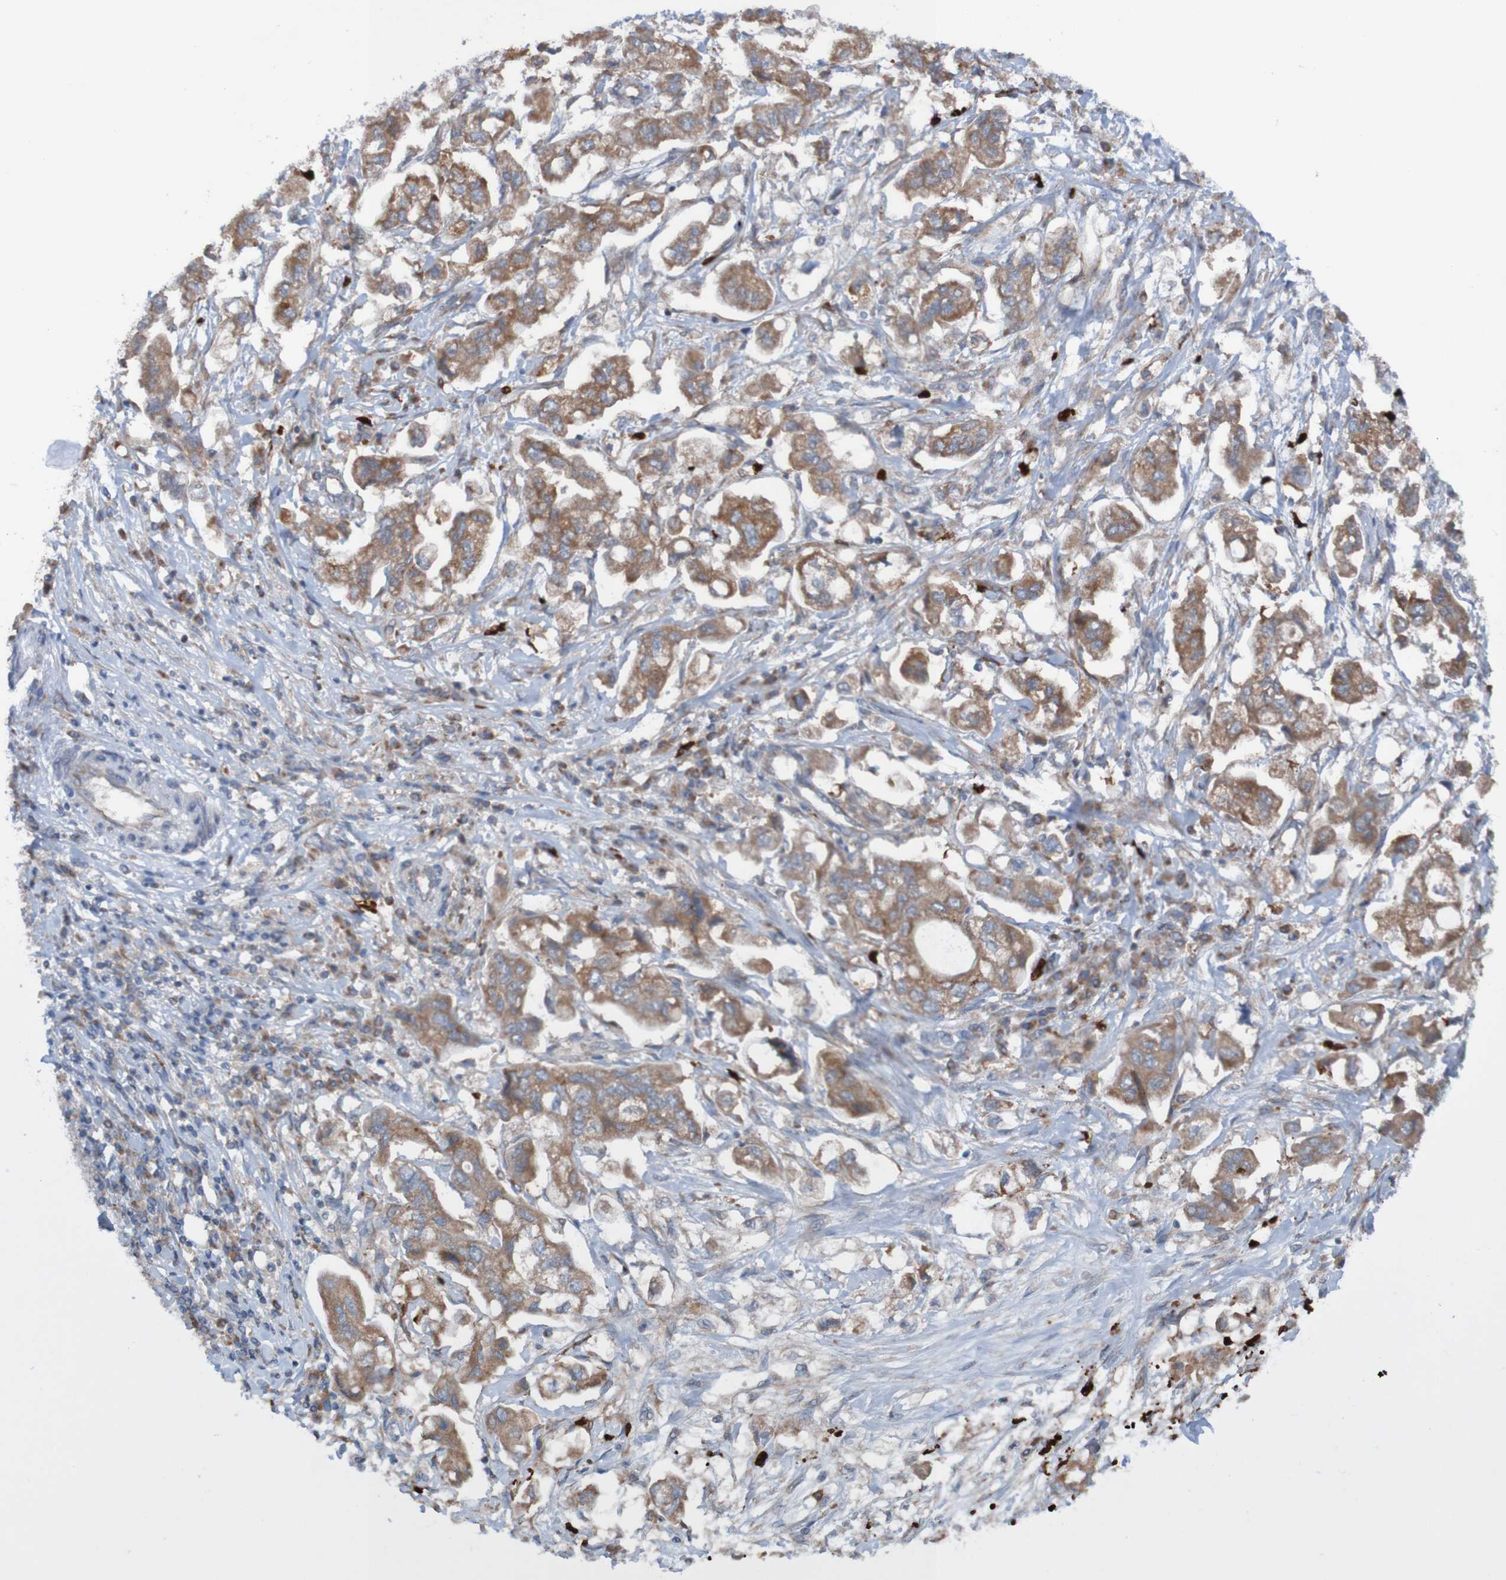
{"staining": {"intensity": "moderate", "quantity": ">75%", "location": "cytoplasmic/membranous"}, "tissue": "stomach cancer", "cell_type": "Tumor cells", "image_type": "cancer", "snomed": [{"axis": "morphology", "description": "Adenocarcinoma, NOS"}, {"axis": "topography", "description": "Stomach"}], "caption": "About >75% of tumor cells in adenocarcinoma (stomach) show moderate cytoplasmic/membranous protein expression as visualized by brown immunohistochemical staining.", "gene": "PARP4", "patient": {"sex": "male", "age": 62}}